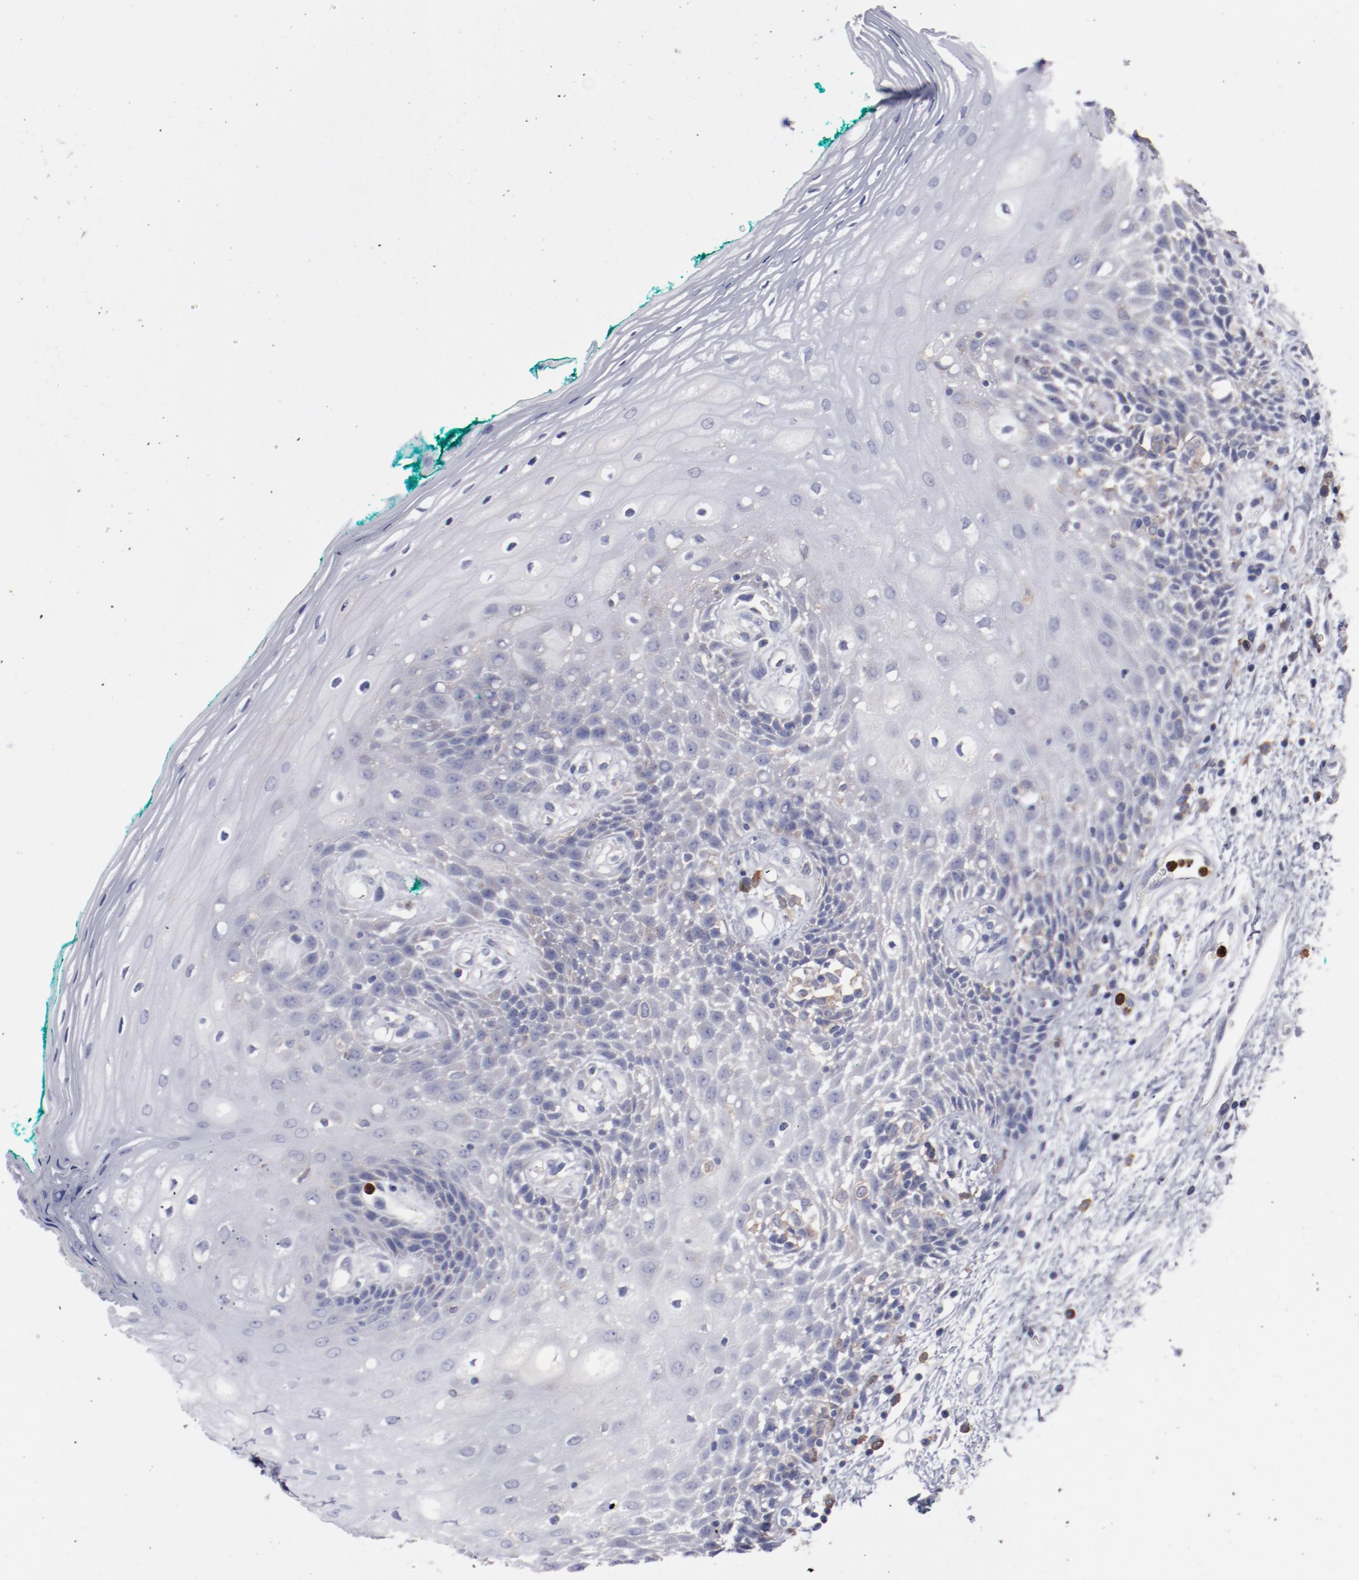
{"staining": {"intensity": "weak", "quantity": "<25%", "location": "cytoplasmic/membranous"}, "tissue": "oral mucosa", "cell_type": "Squamous epithelial cells", "image_type": "normal", "snomed": [{"axis": "morphology", "description": "Normal tissue, NOS"}, {"axis": "morphology", "description": "Squamous cell carcinoma, NOS"}, {"axis": "topography", "description": "Skeletal muscle"}, {"axis": "topography", "description": "Oral tissue"}, {"axis": "topography", "description": "Head-Neck"}], "caption": "Immunohistochemistry of normal human oral mucosa shows no staining in squamous epithelial cells. The staining is performed using DAB brown chromogen with nuclei counter-stained in using hematoxylin.", "gene": "FGR", "patient": {"sex": "female", "age": 84}}